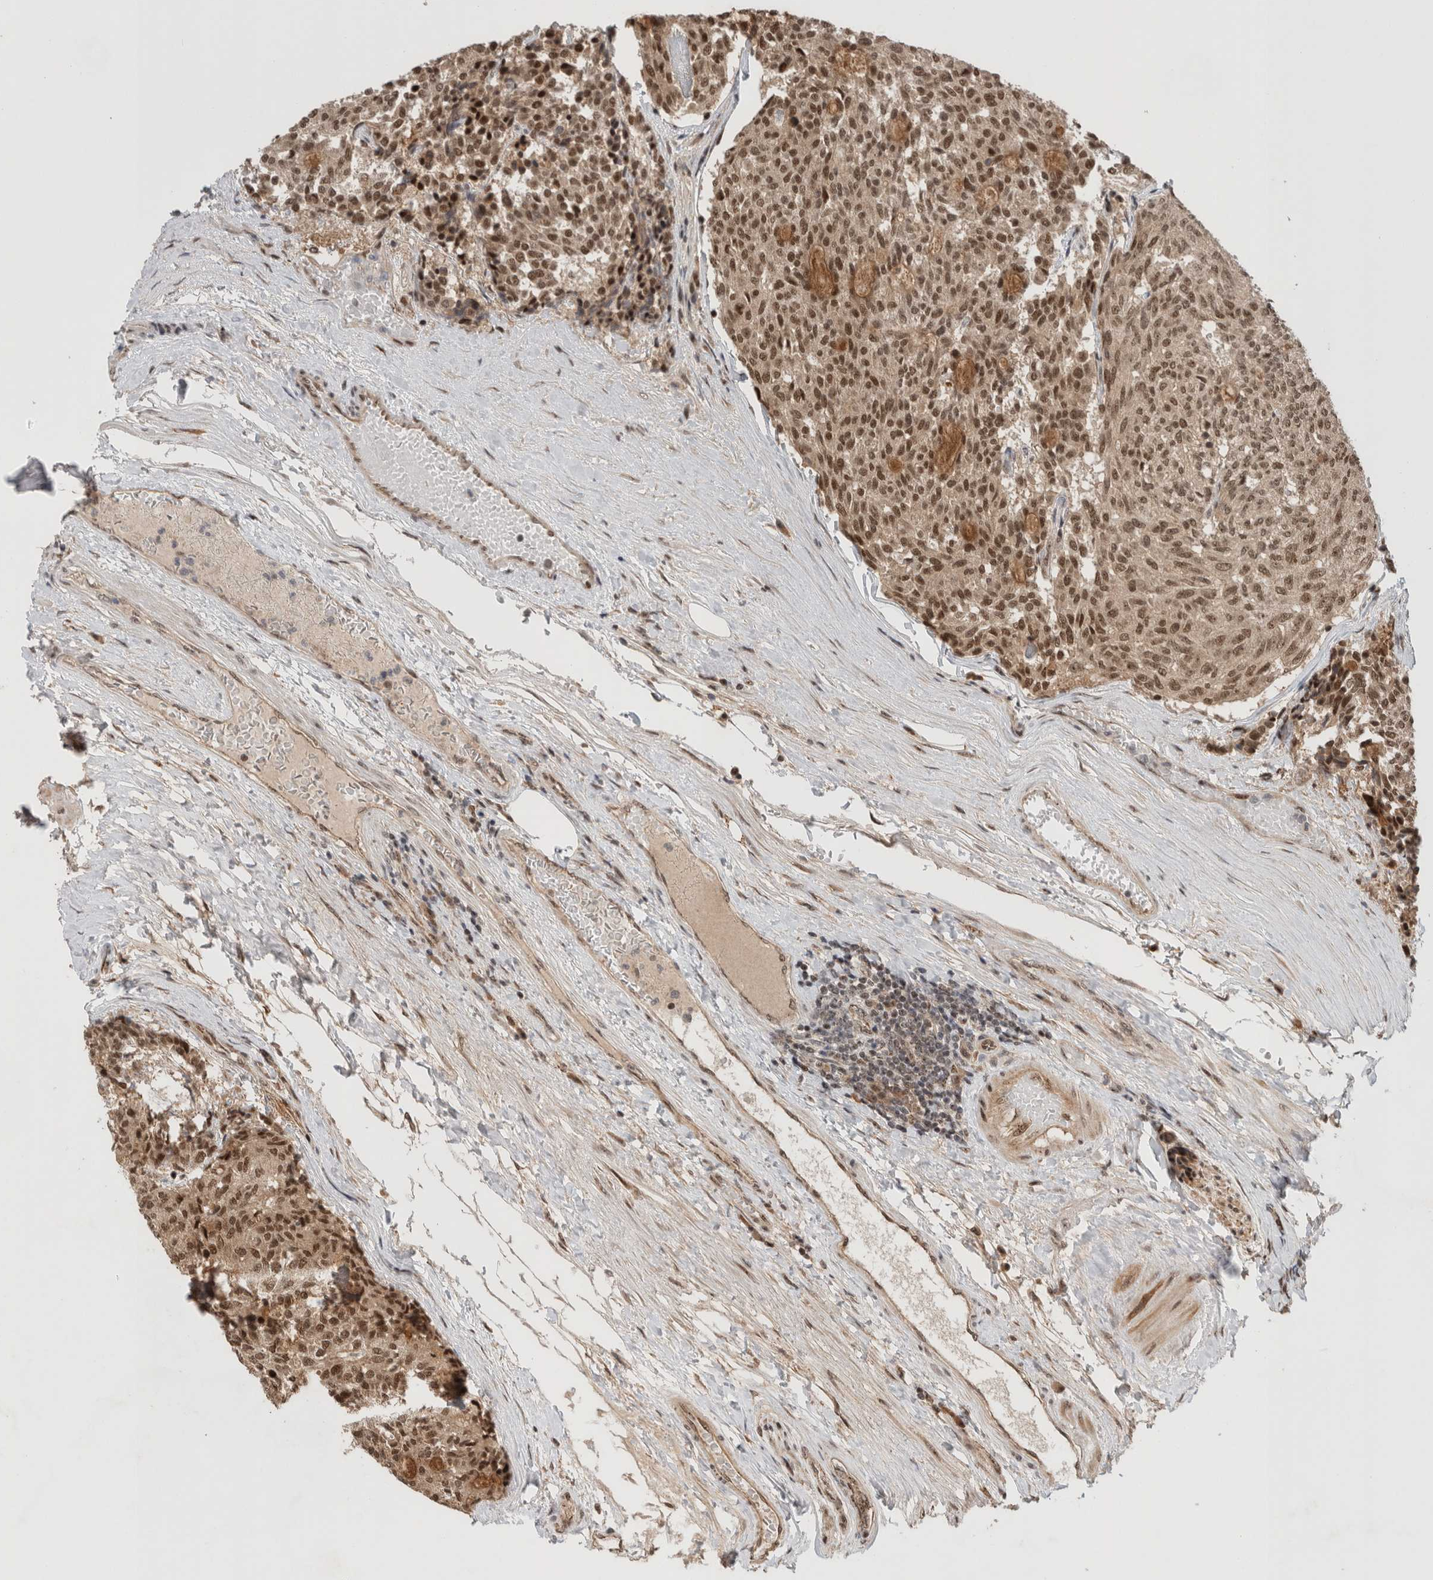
{"staining": {"intensity": "moderate", "quantity": ">75%", "location": "nuclear"}, "tissue": "carcinoid", "cell_type": "Tumor cells", "image_type": "cancer", "snomed": [{"axis": "morphology", "description": "Carcinoid, malignant, NOS"}, {"axis": "topography", "description": "Pancreas"}], "caption": "There is medium levels of moderate nuclear expression in tumor cells of carcinoid (malignant), as demonstrated by immunohistochemical staining (brown color).", "gene": "MPHOSPH6", "patient": {"sex": "female", "age": 54}}